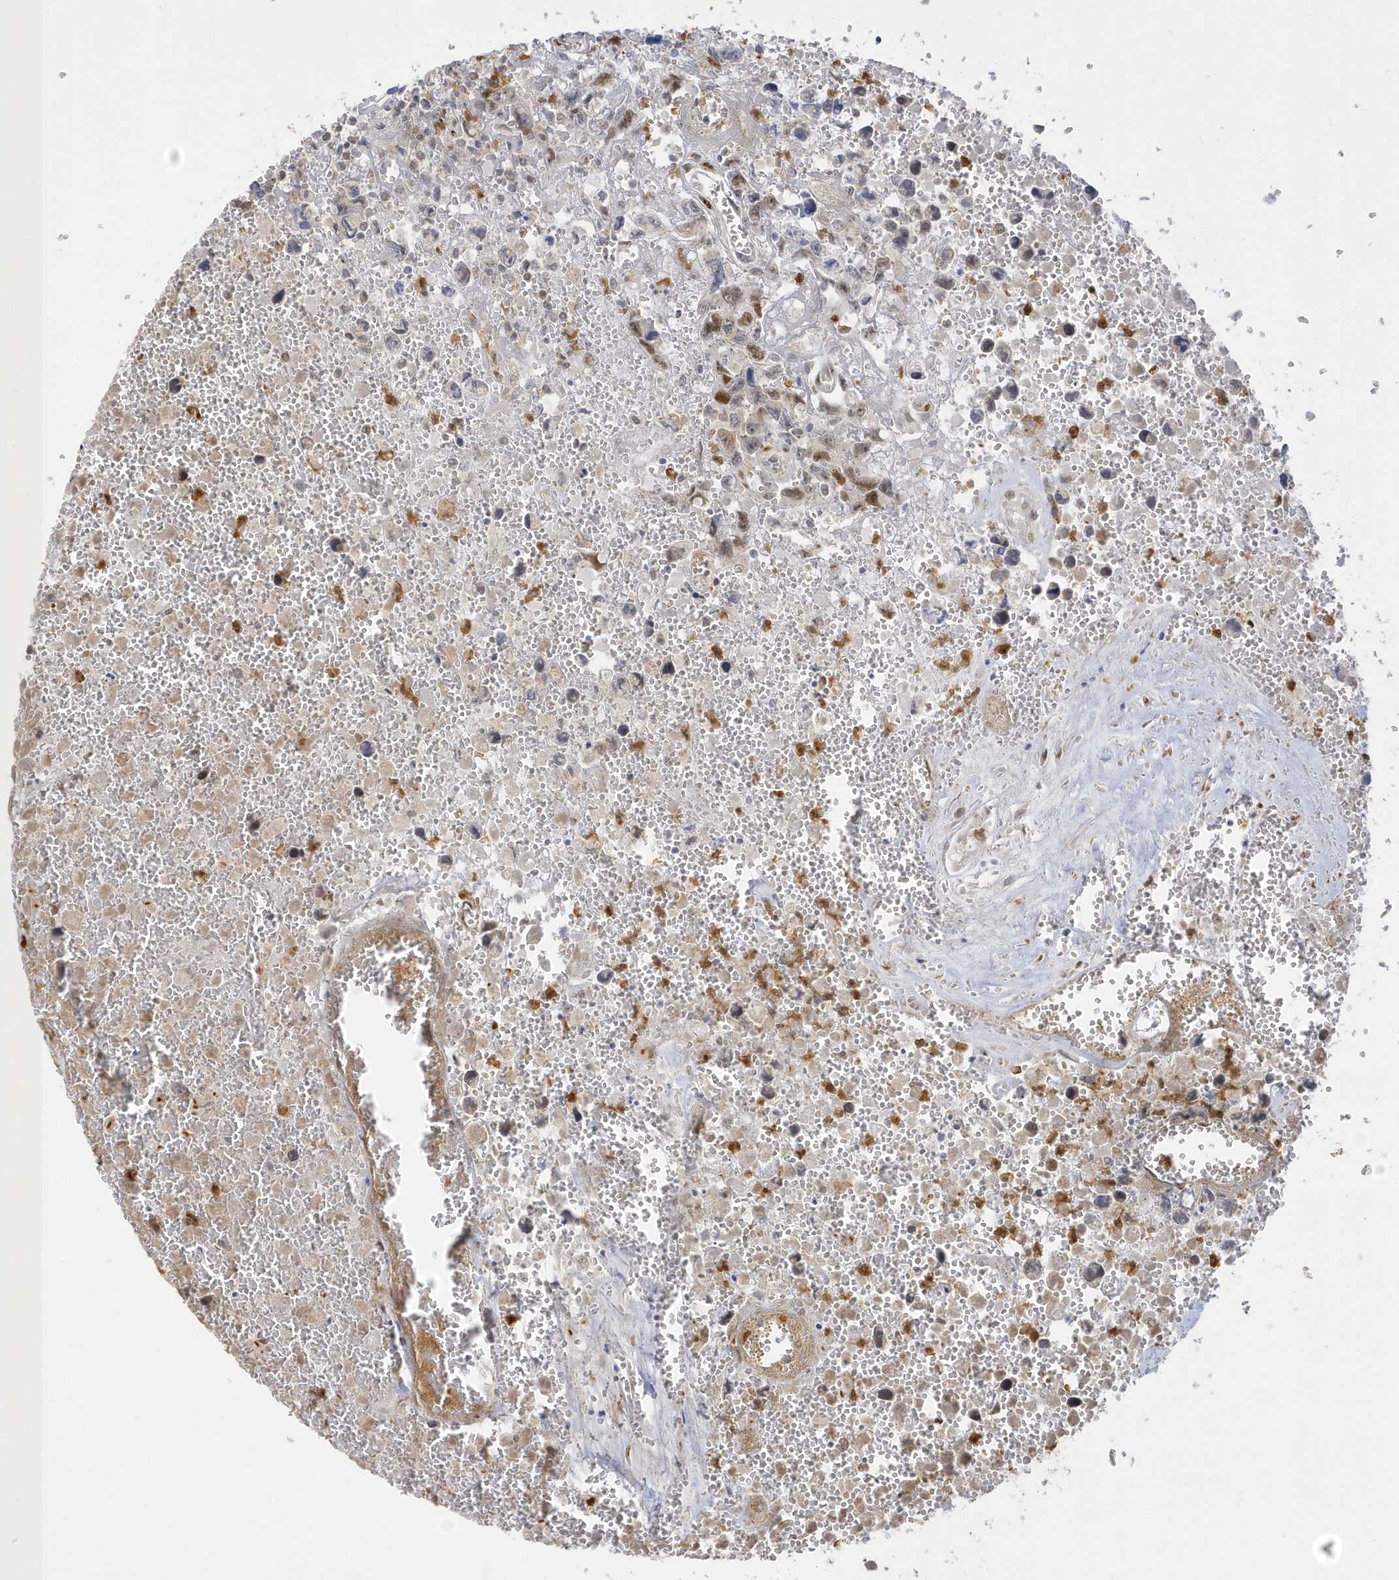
{"staining": {"intensity": "moderate", "quantity": "<25%", "location": "nuclear"}, "tissue": "testis cancer", "cell_type": "Tumor cells", "image_type": "cancer", "snomed": [{"axis": "morphology", "description": "Carcinoma, Embryonal, NOS"}, {"axis": "topography", "description": "Testis"}], "caption": "Protein expression analysis of human testis embryonal carcinoma reveals moderate nuclear staining in approximately <25% of tumor cells.", "gene": "NAF1", "patient": {"sex": "male", "age": 31}}